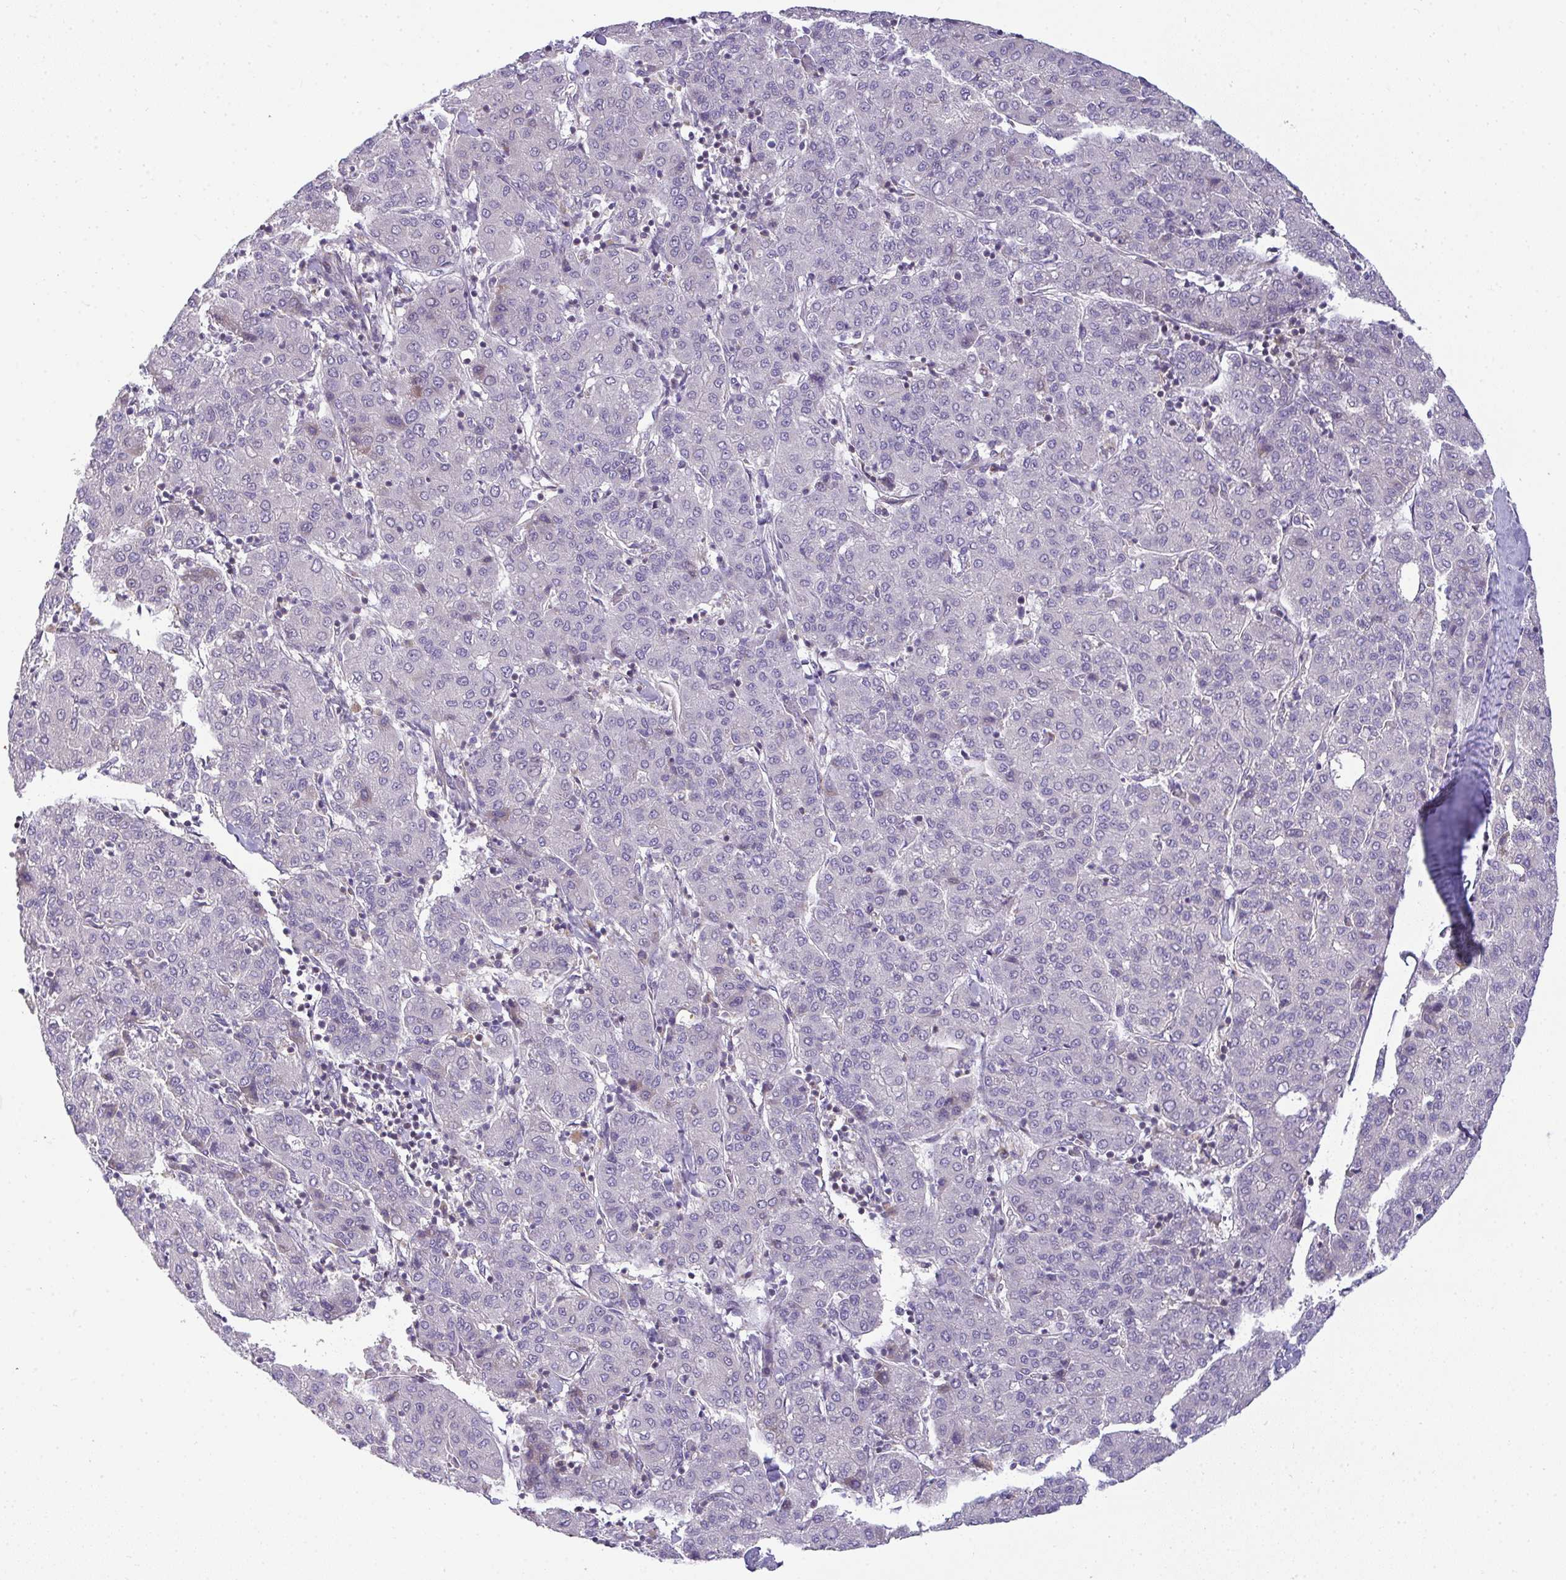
{"staining": {"intensity": "negative", "quantity": "none", "location": "none"}, "tissue": "liver cancer", "cell_type": "Tumor cells", "image_type": "cancer", "snomed": [{"axis": "morphology", "description": "Carcinoma, Hepatocellular, NOS"}, {"axis": "topography", "description": "Liver"}], "caption": "This is an IHC photomicrograph of human liver cancer (hepatocellular carcinoma). There is no positivity in tumor cells.", "gene": "SRRM4", "patient": {"sex": "male", "age": 65}}